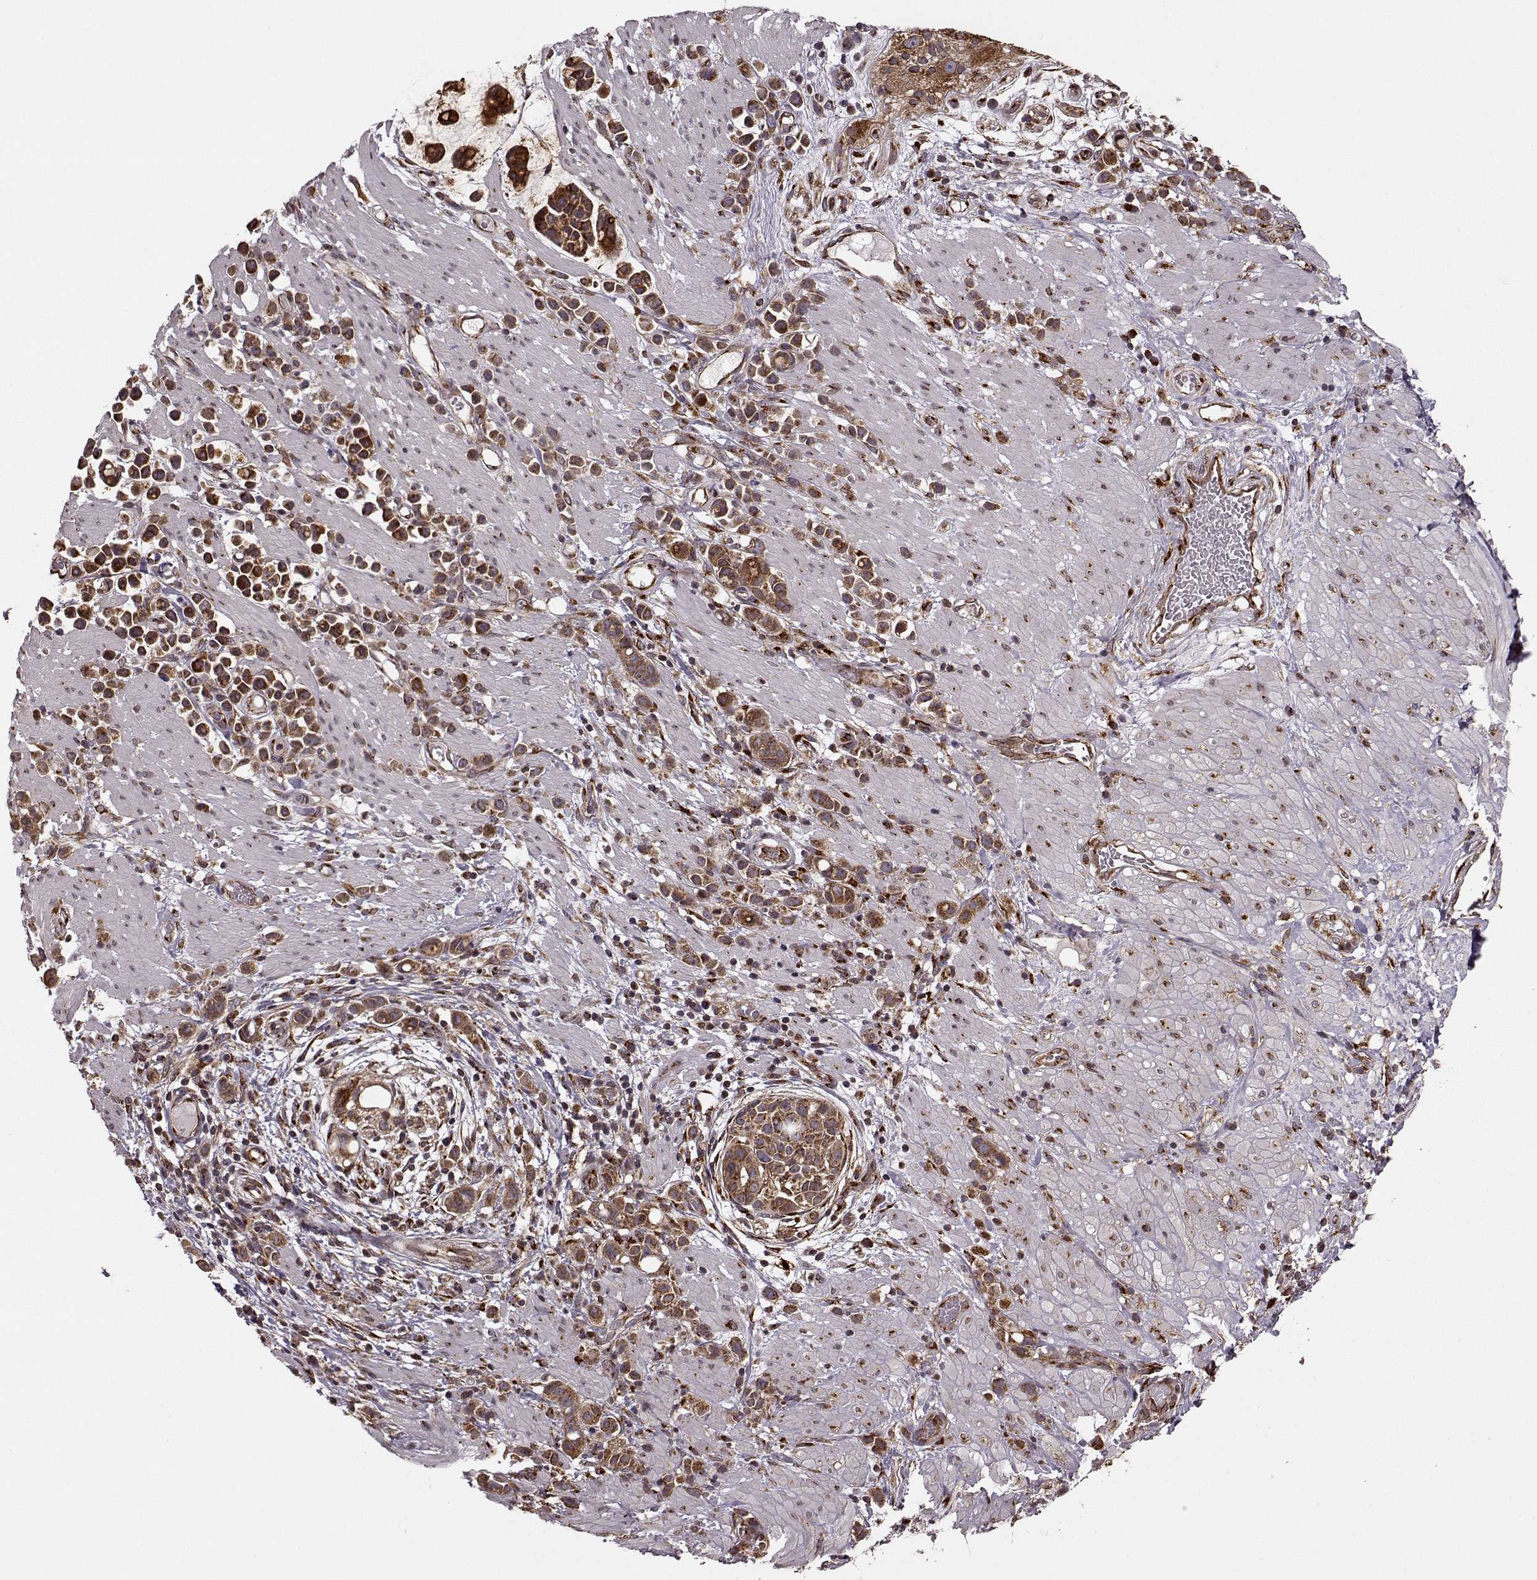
{"staining": {"intensity": "strong", "quantity": ">75%", "location": "cytoplasmic/membranous"}, "tissue": "stomach cancer", "cell_type": "Tumor cells", "image_type": "cancer", "snomed": [{"axis": "morphology", "description": "Adenocarcinoma, NOS"}, {"axis": "topography", "description": "Stomach"}], "caption": "Strong cytoplasmic/membranous protein positivity is seen in about >75% of tumor cells in adenocarcinoma (stomach).", "gene": "YIPF5", "patient": {"sex": "male", "age": 82}}